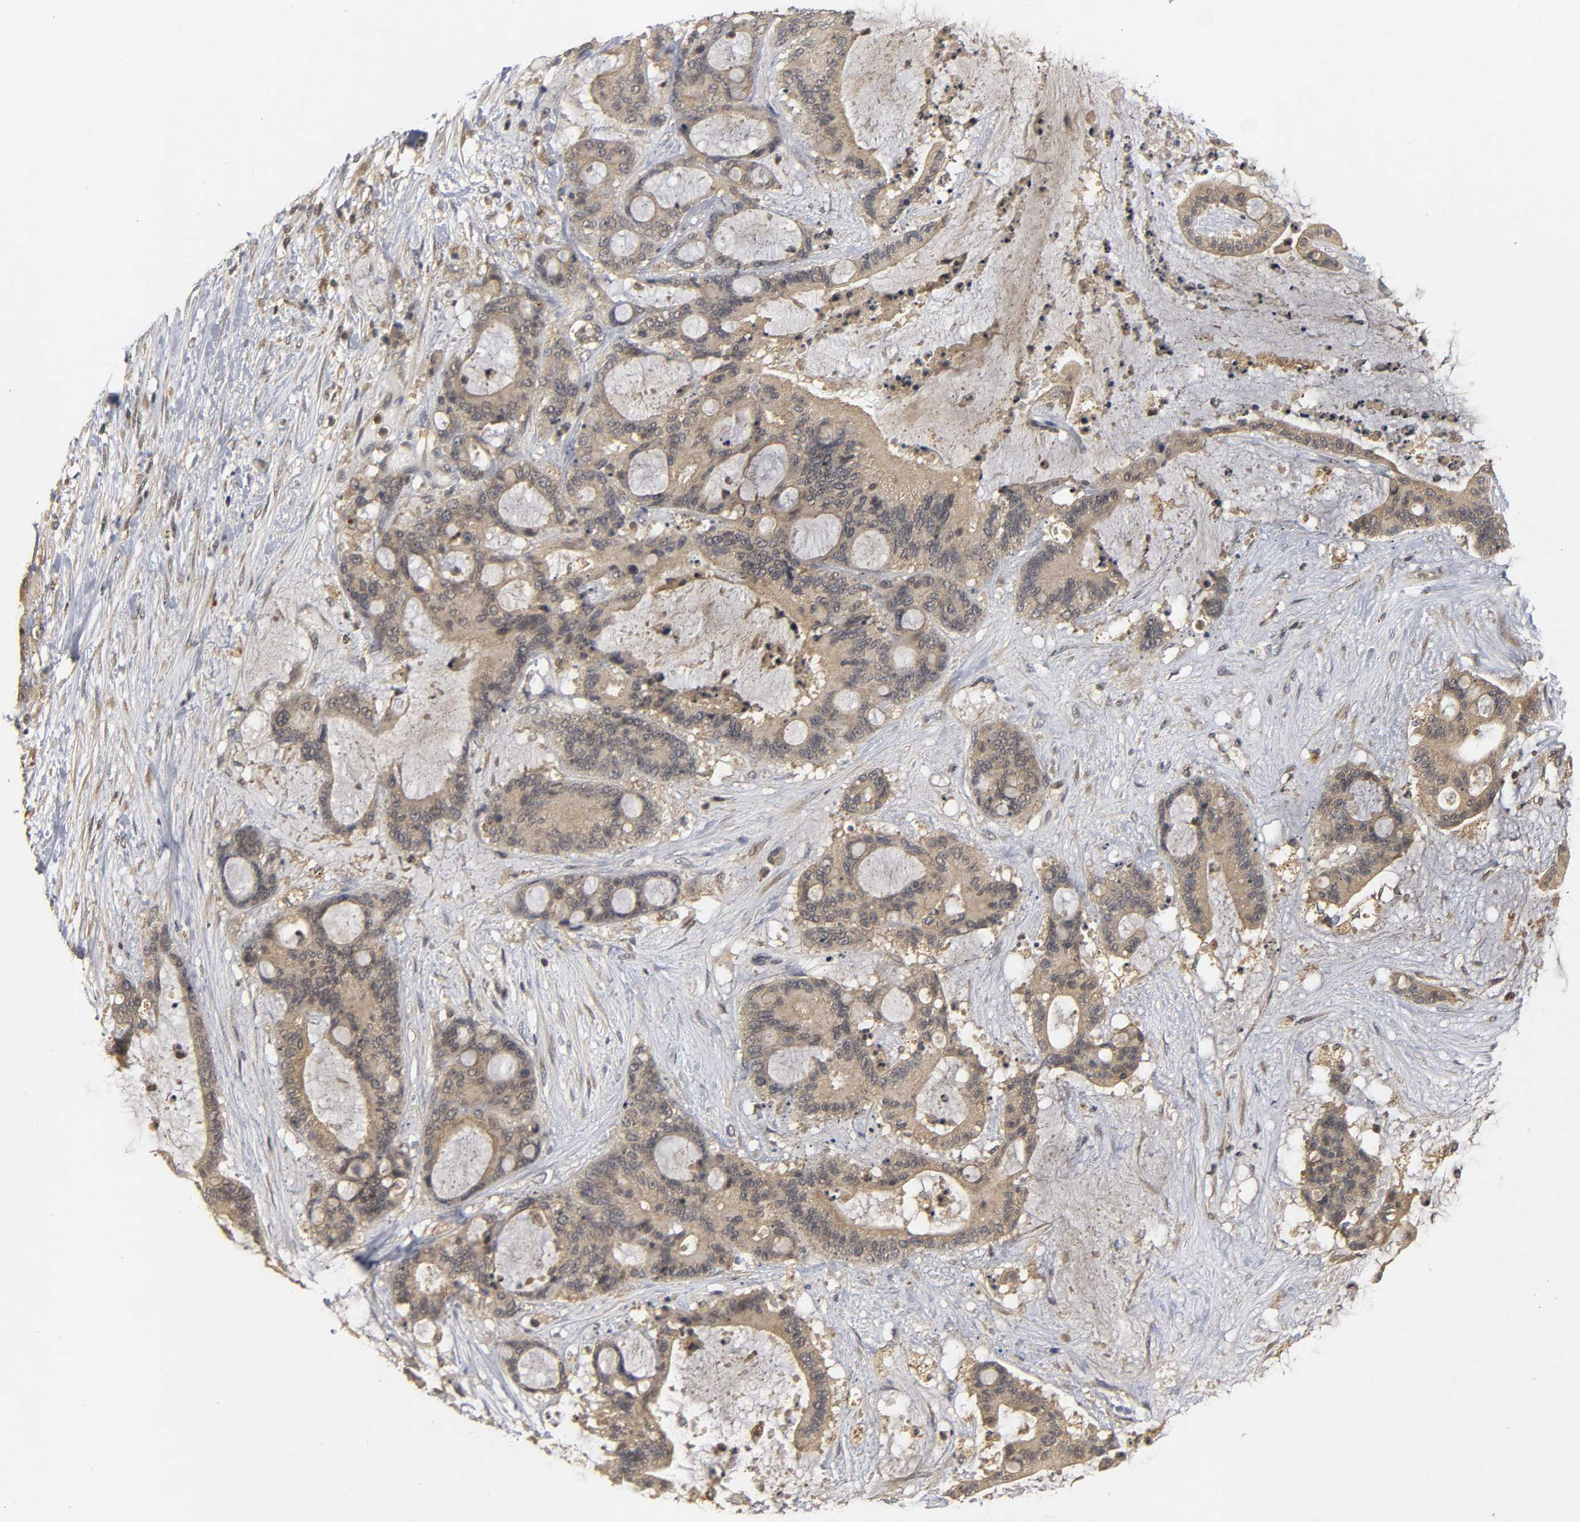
{"staining": {"intensity": "weak", "quantity": ">75%", "location": "cytoplasmic/membranous"}, "tissue": "liver cancer", "cell_type": "Tumor cells", "image_type": "cancer", "snomed": [{"axis": "morphology", "description": "Cholangiocarcinoma"}, {"axis": "topography", "description": "Liver"}], "caption": "High-magnification brightfield microscopy of liver cholangiocarcinoma stained with DAB (brown) and counterstained with hematoxylin (blue). tumor cells exhibit weak cytoplasmic/membranous positivity is seen in about>75% of cells.", "gene": "TRAF6", "patient": {"sex": "female", "age": 73}}